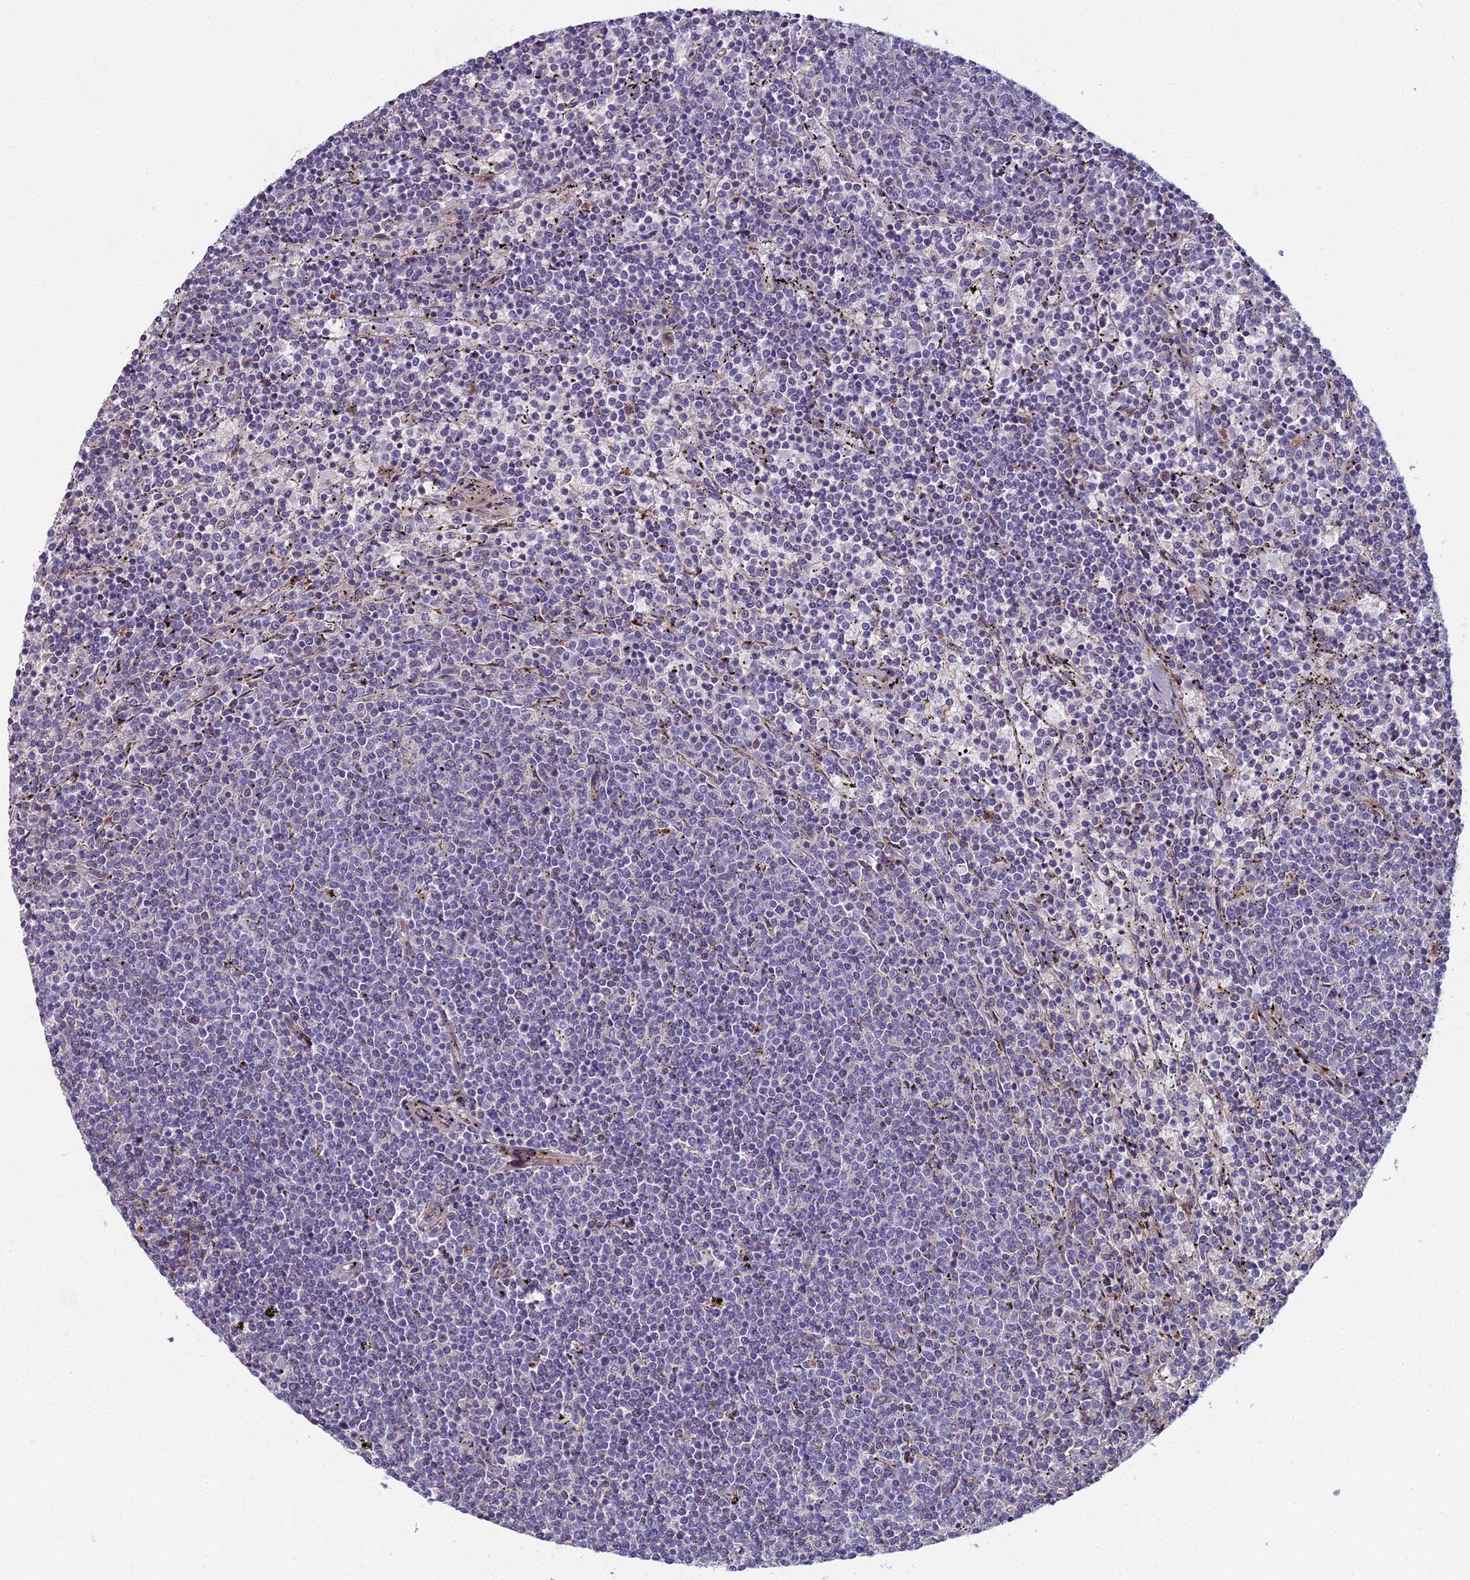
{"staining": {"intensity": "negative", "quantity": "none", "location": "none"}, "tissue": "lymphoma", "cell_type": "Tumor cells", "image_type": "cancer", "snomed": [{"axis": "morphology", "description": "Malignant lymphoma, non-Hodgkin's type, Low grade"}, {"axis": "topography", "description": "Spleen"}], "caption": "Lymphoma was stained to show a protein in brown. There is no significant expression in tumor cells.", "gene": "ARL15", "patient": {"sex": "female", "age": 50}}